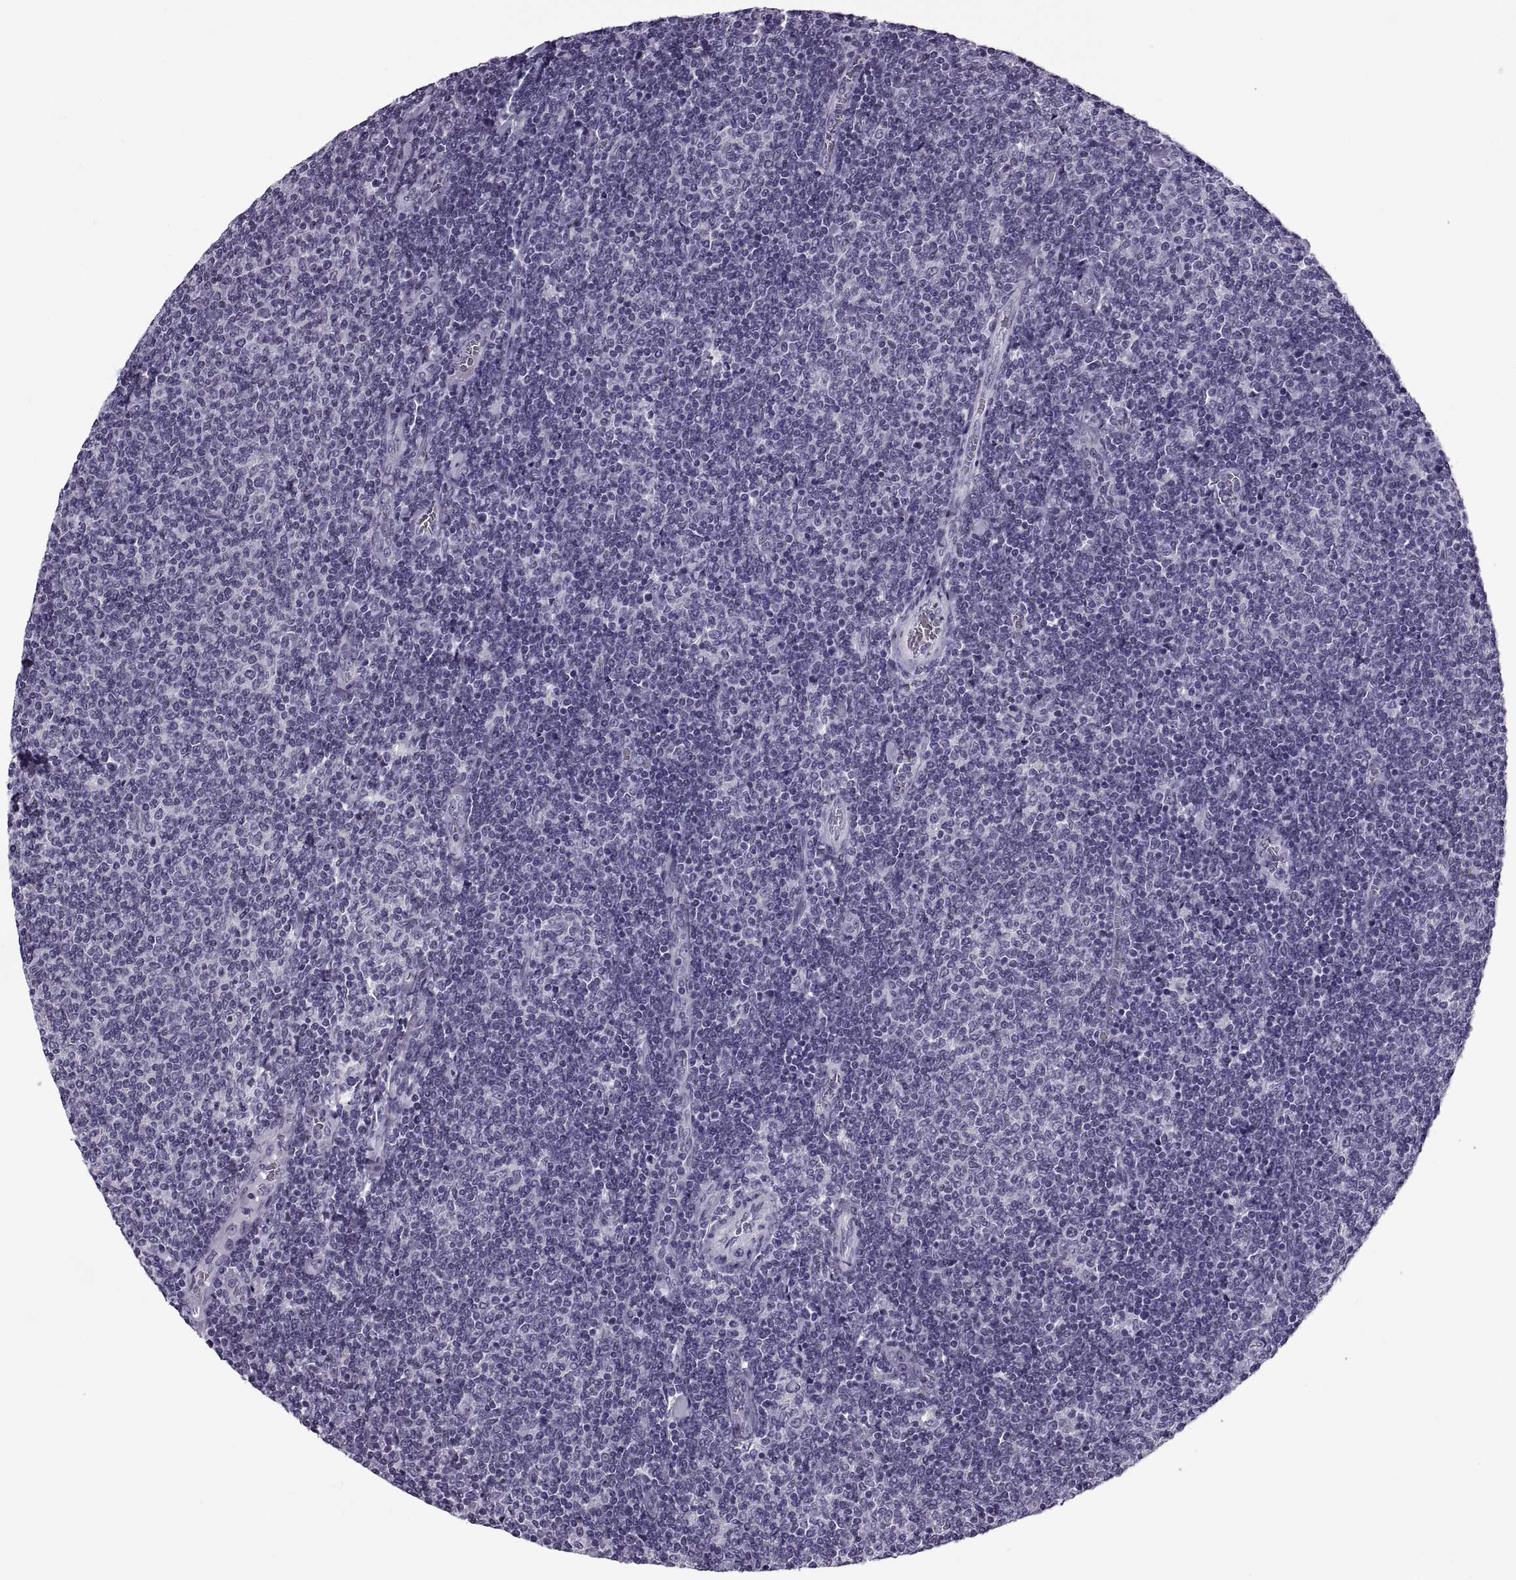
{"staining": {"intensity": "negative", "quantity": "none", "location": "none"}, "tissue": "lymphoma", "cell_type": "Tumor cells", "image_type": "cancer", "snomed": [{"axis": "morphology", "description": "Malignant lymphoma, non-Hodgkin's type, Low grade"}, {"axis": "topography", "description": "Lymph node"}], "caption": "IHC of low-grade malignant lymphoma, non-Hodgkin's type demonstrates no positivity in tumor cells.", "gene": "TBC1D3G", "patient": {"sex": "male", "age": 52}}